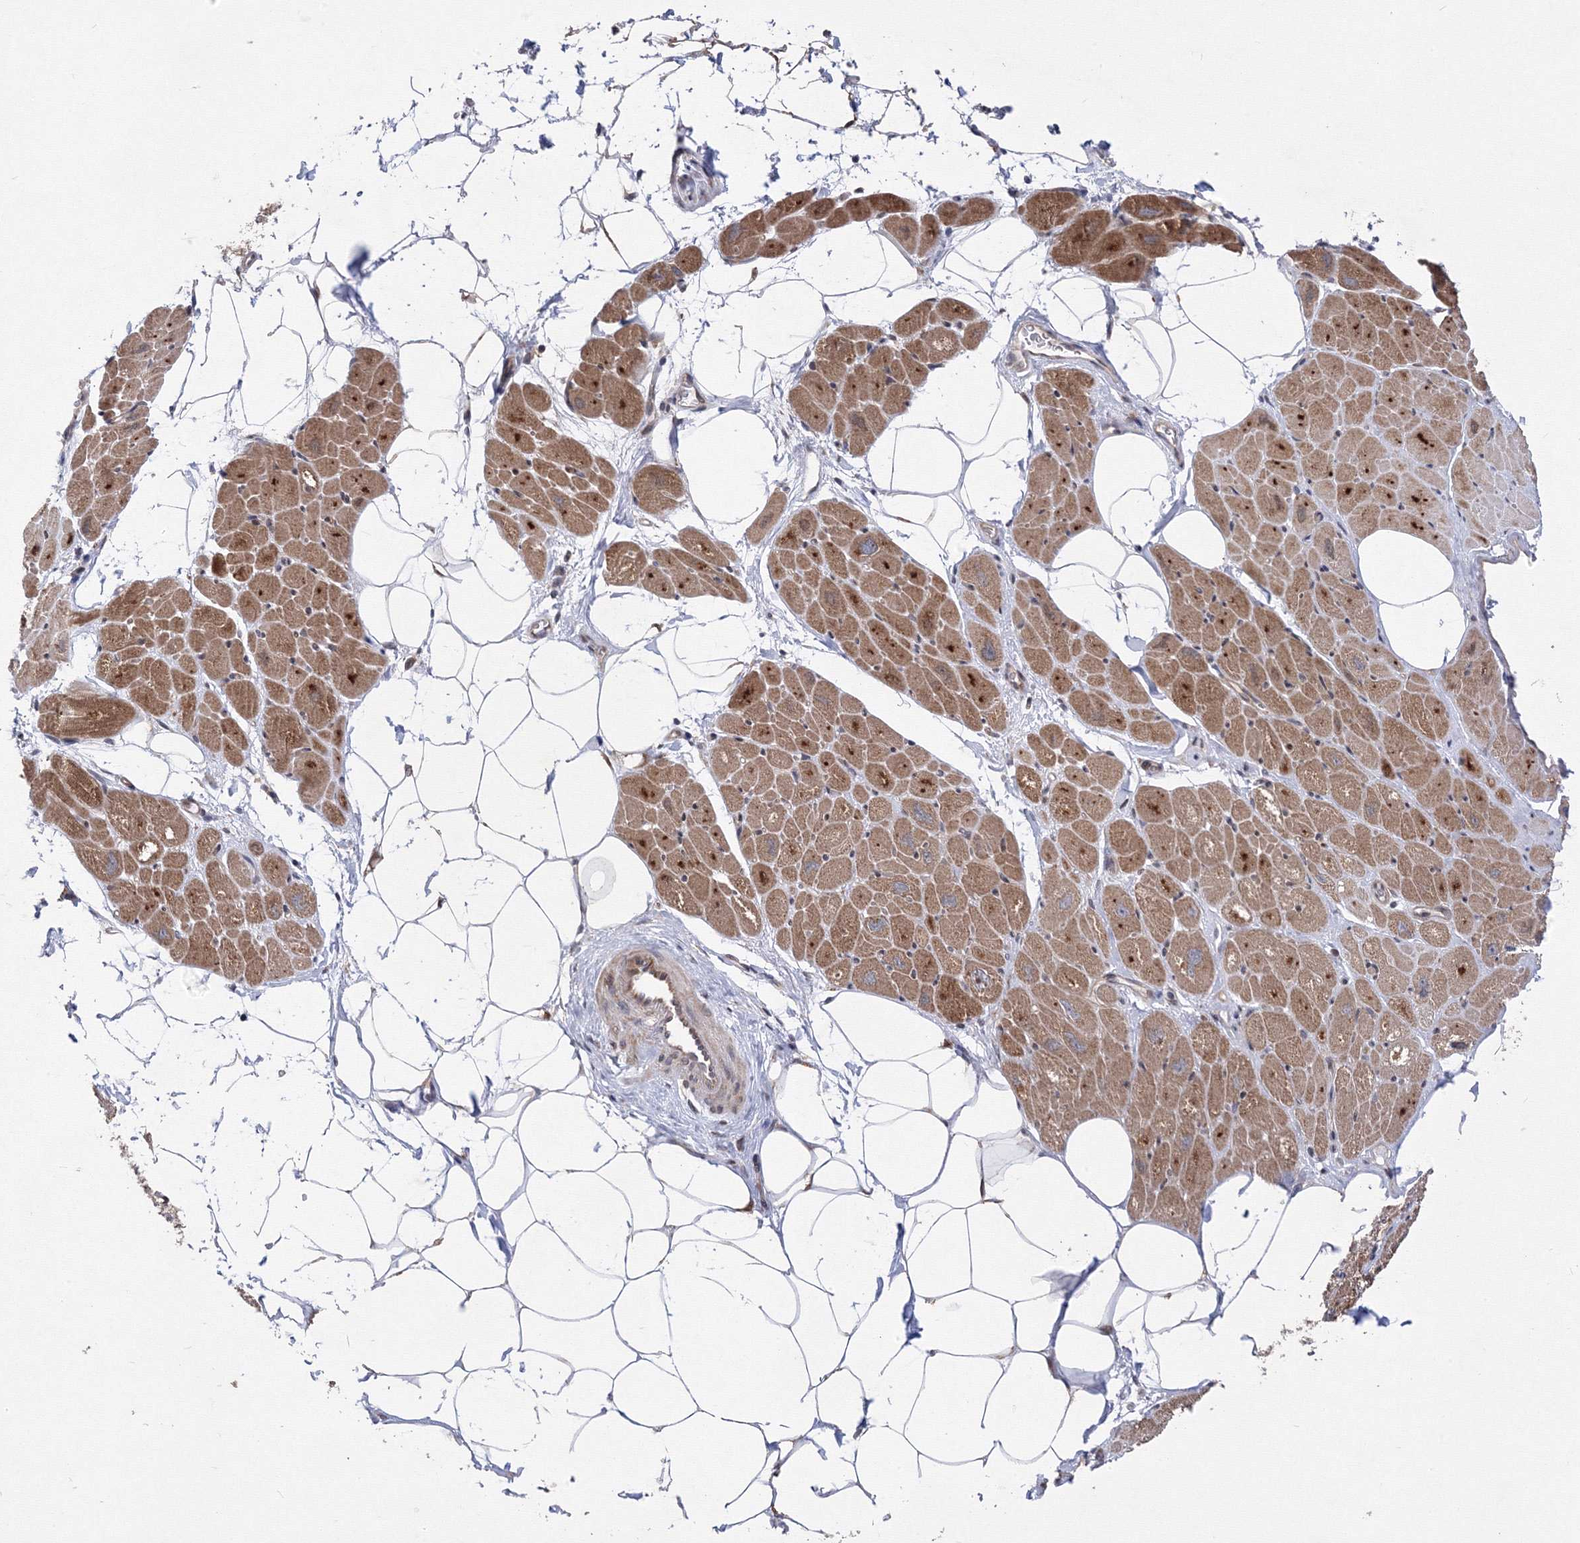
{"staining": {"intensity": "moderate", "quantity": ">75%", "location": "cytoplasmic/membranous"}, "tissue": "heart muscle", "cell_type": "Cardiomyocytes", "image_type": "normal", "snomed": [{"axis": "morphology", "description": "Normal tissue, NOS"}, {"axis": "topography", "description": "Heart"}], "caption": "DAB (3,3'-diaminobenzidine) immunohistochemical staining of normal human heart muscle shows moderate cytoplasmic/membranous protein staining in about >75% of cardiomyocytes.", "gene": "GPN1", "patient": {"sex": "male", "age": 50}}